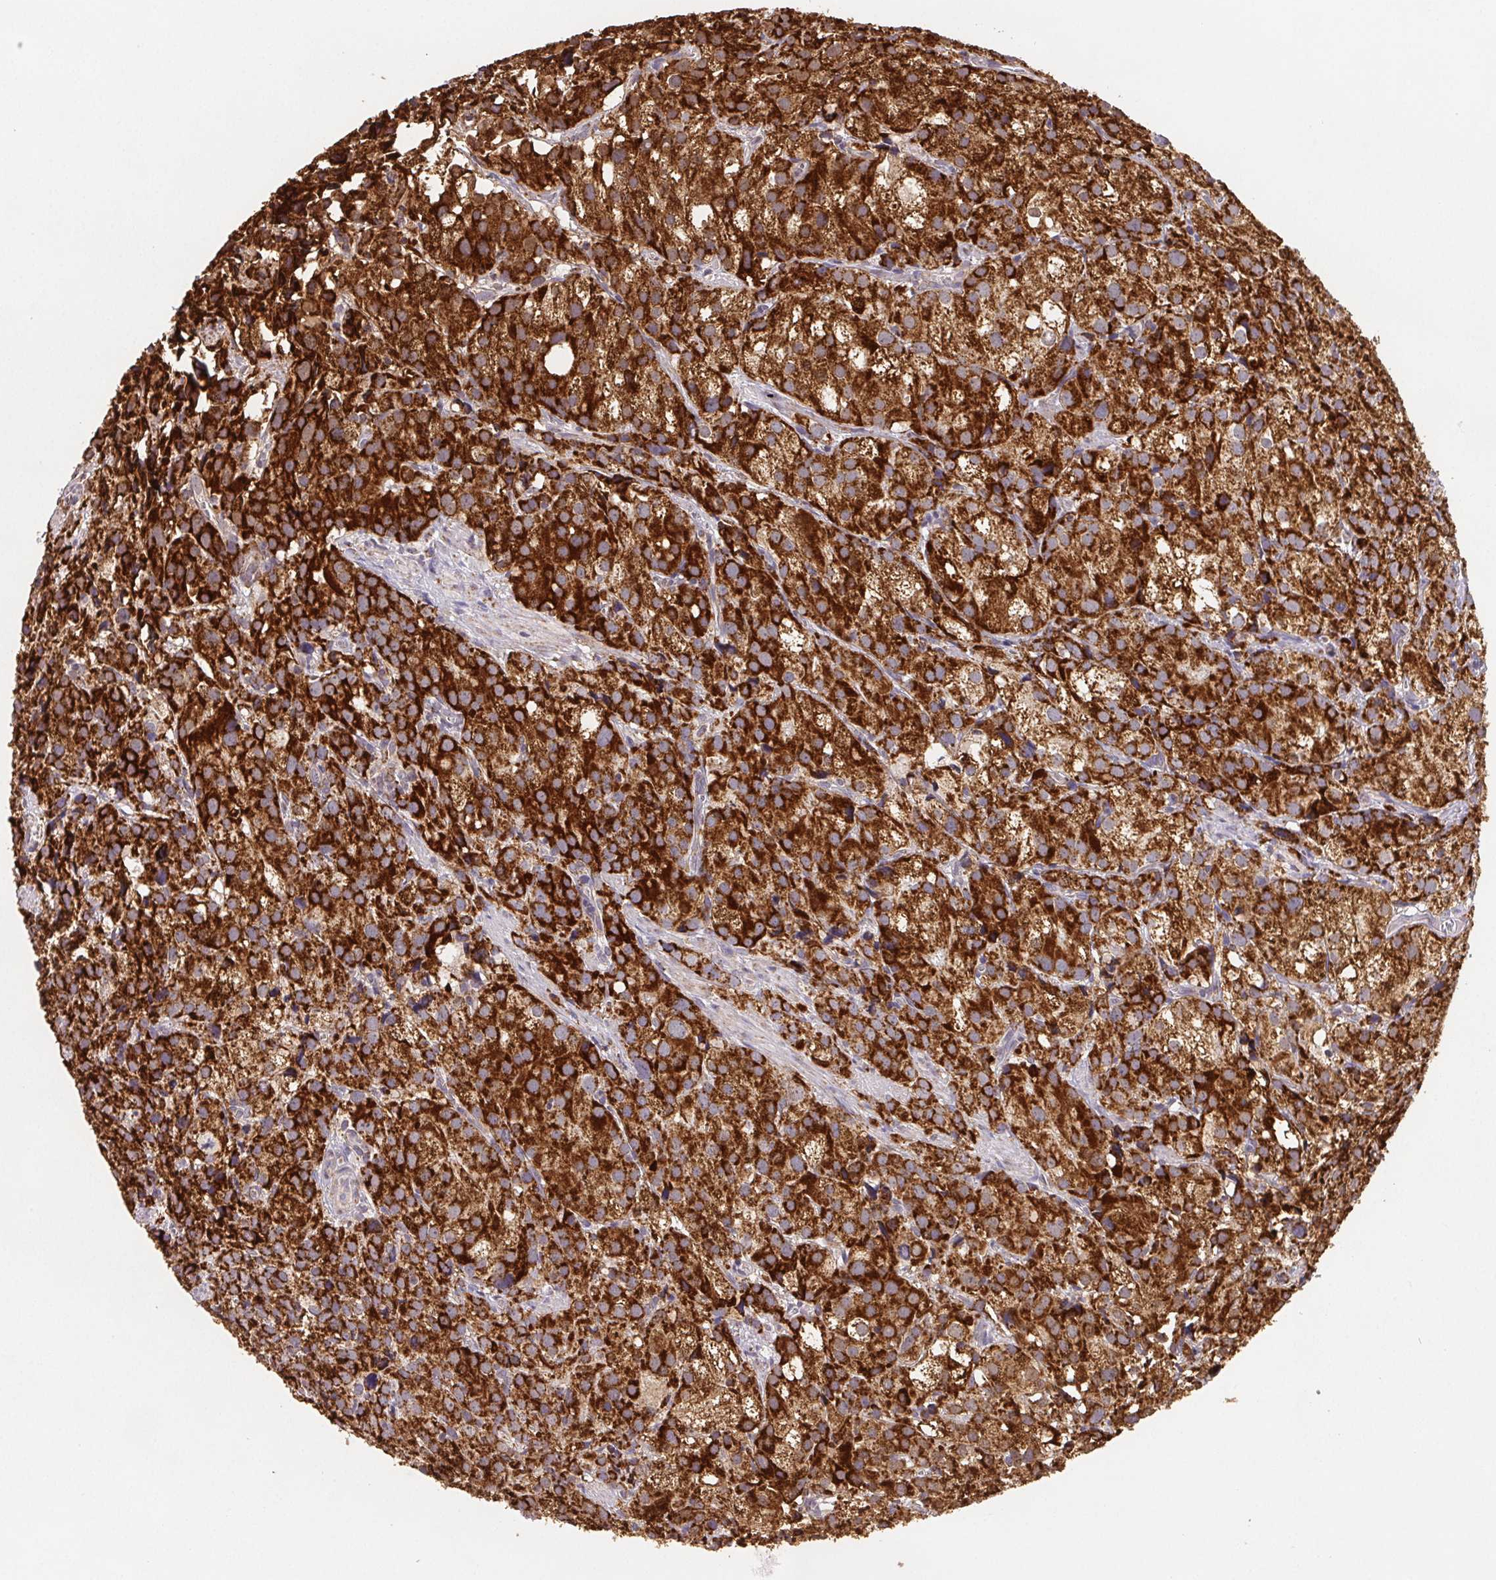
{"staining": {"intensity": "strong", "quantity": ">75%", "location": "cytoplasmic/membranous"}, "tissue": "prostate cancer", "cell_type": "Tumor cells", "image_type": "cancer", "snomed": [{"axis": "morphology", "description": "Adenocarcinoma, High grade"}, {"axis": "topography", "description": "Prostate"}], "caption": "Brown immunohistochemical staining in prostate cancer (adenocarcinoma (high-grade)) reveals strong cytoplasmic/membranous expression in approximately >75% of tumor cells.", "gene": "NIPSNAP2", "patient": {"sex": "male", "age": 86}}